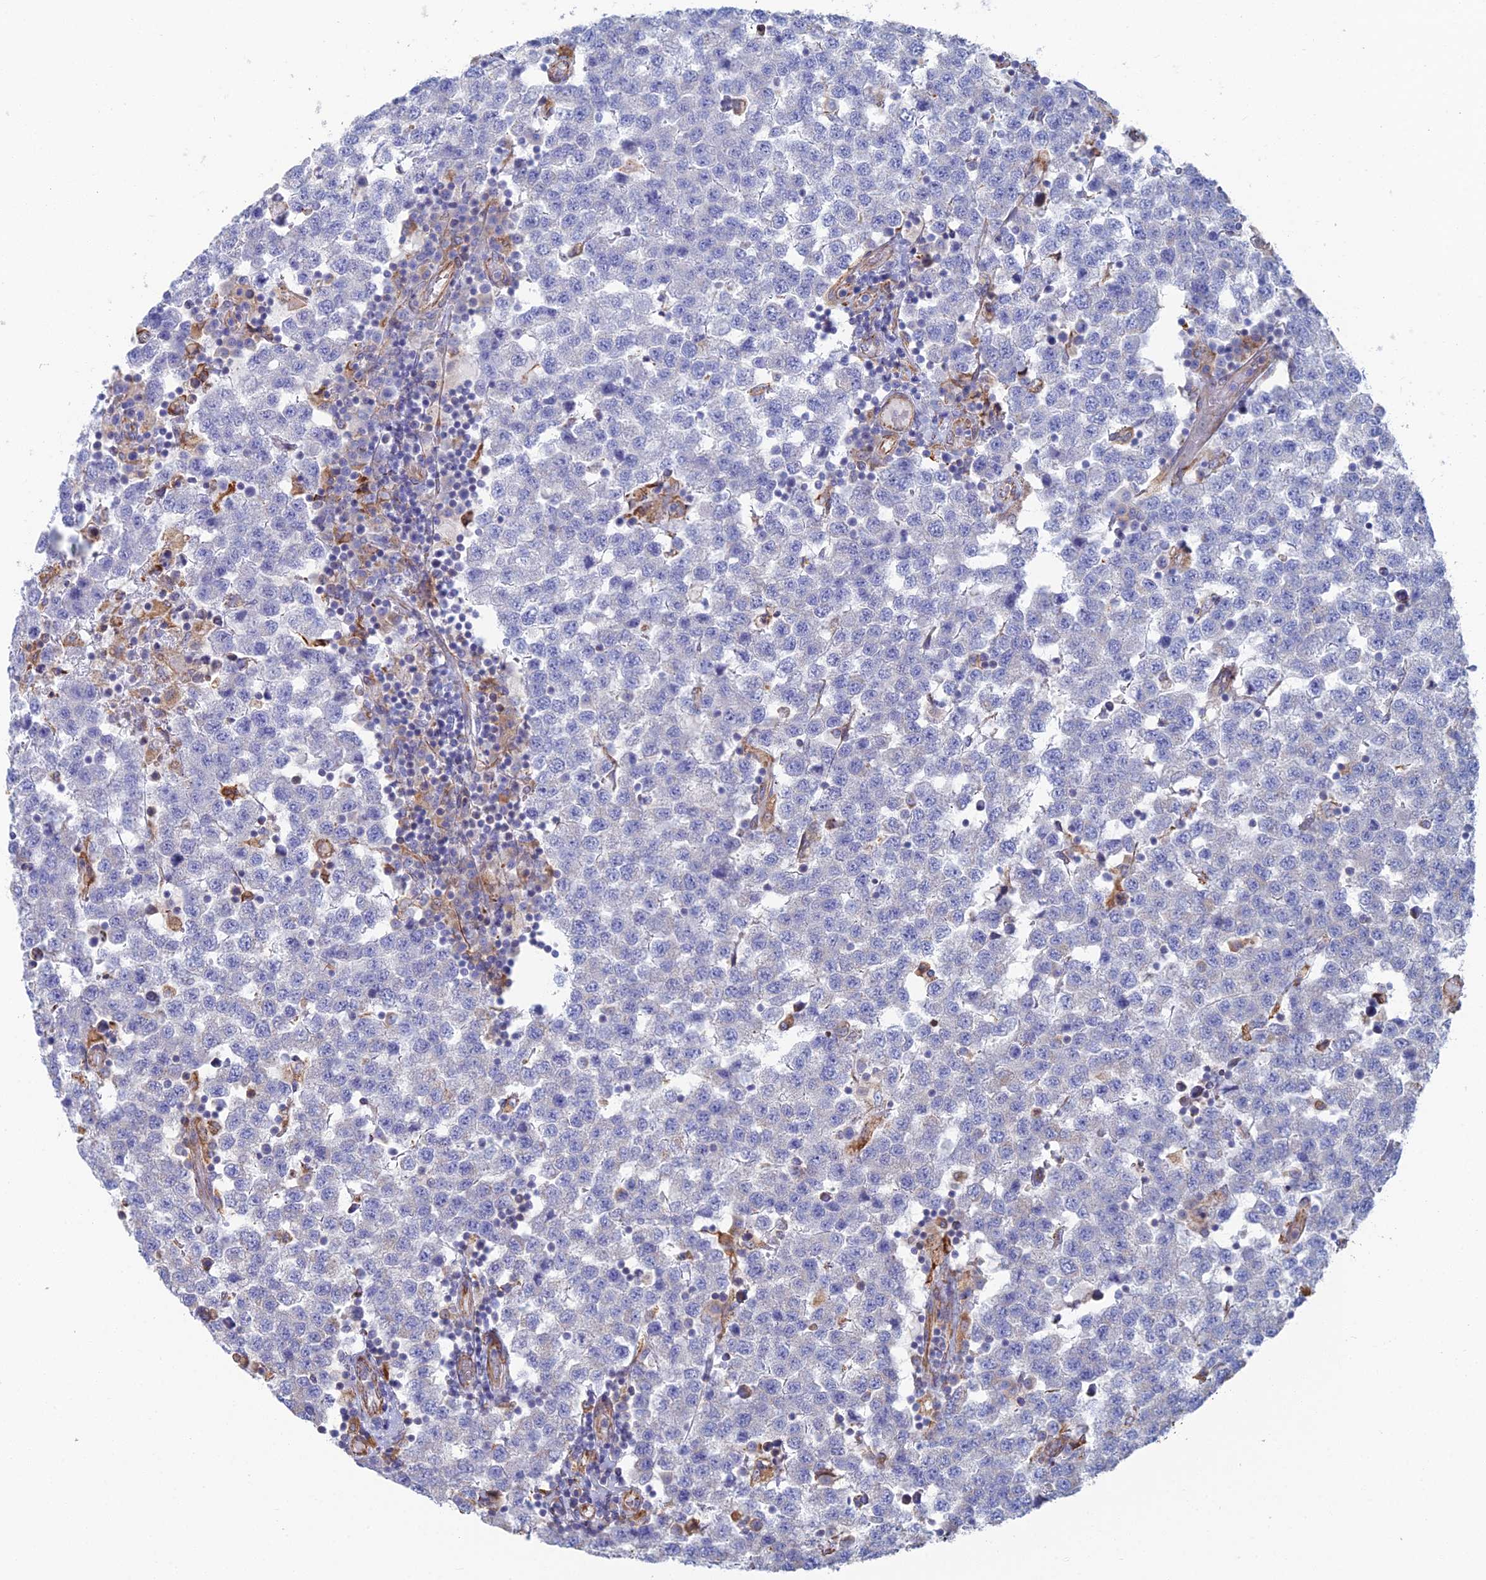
{"staining": {"intensity": "negative", "quantity": "none", "location": "none"}, "tissue": "testis cancer", "cell_type": "Tumor cells", "image_type": "cancer", "snomed": [{"axis": "morphology", "description": "Seminoma, NOS"}, {"axis": "topography", "description": "Testis"}], "caption": "Immunohistochemistry (IHC) histopathology image of testis seminoma stained for a protein (brown), which exhibits no expression in tumor cells.", "gene": "CLVS2", "patient": {"sex": "male", "age": 34}}